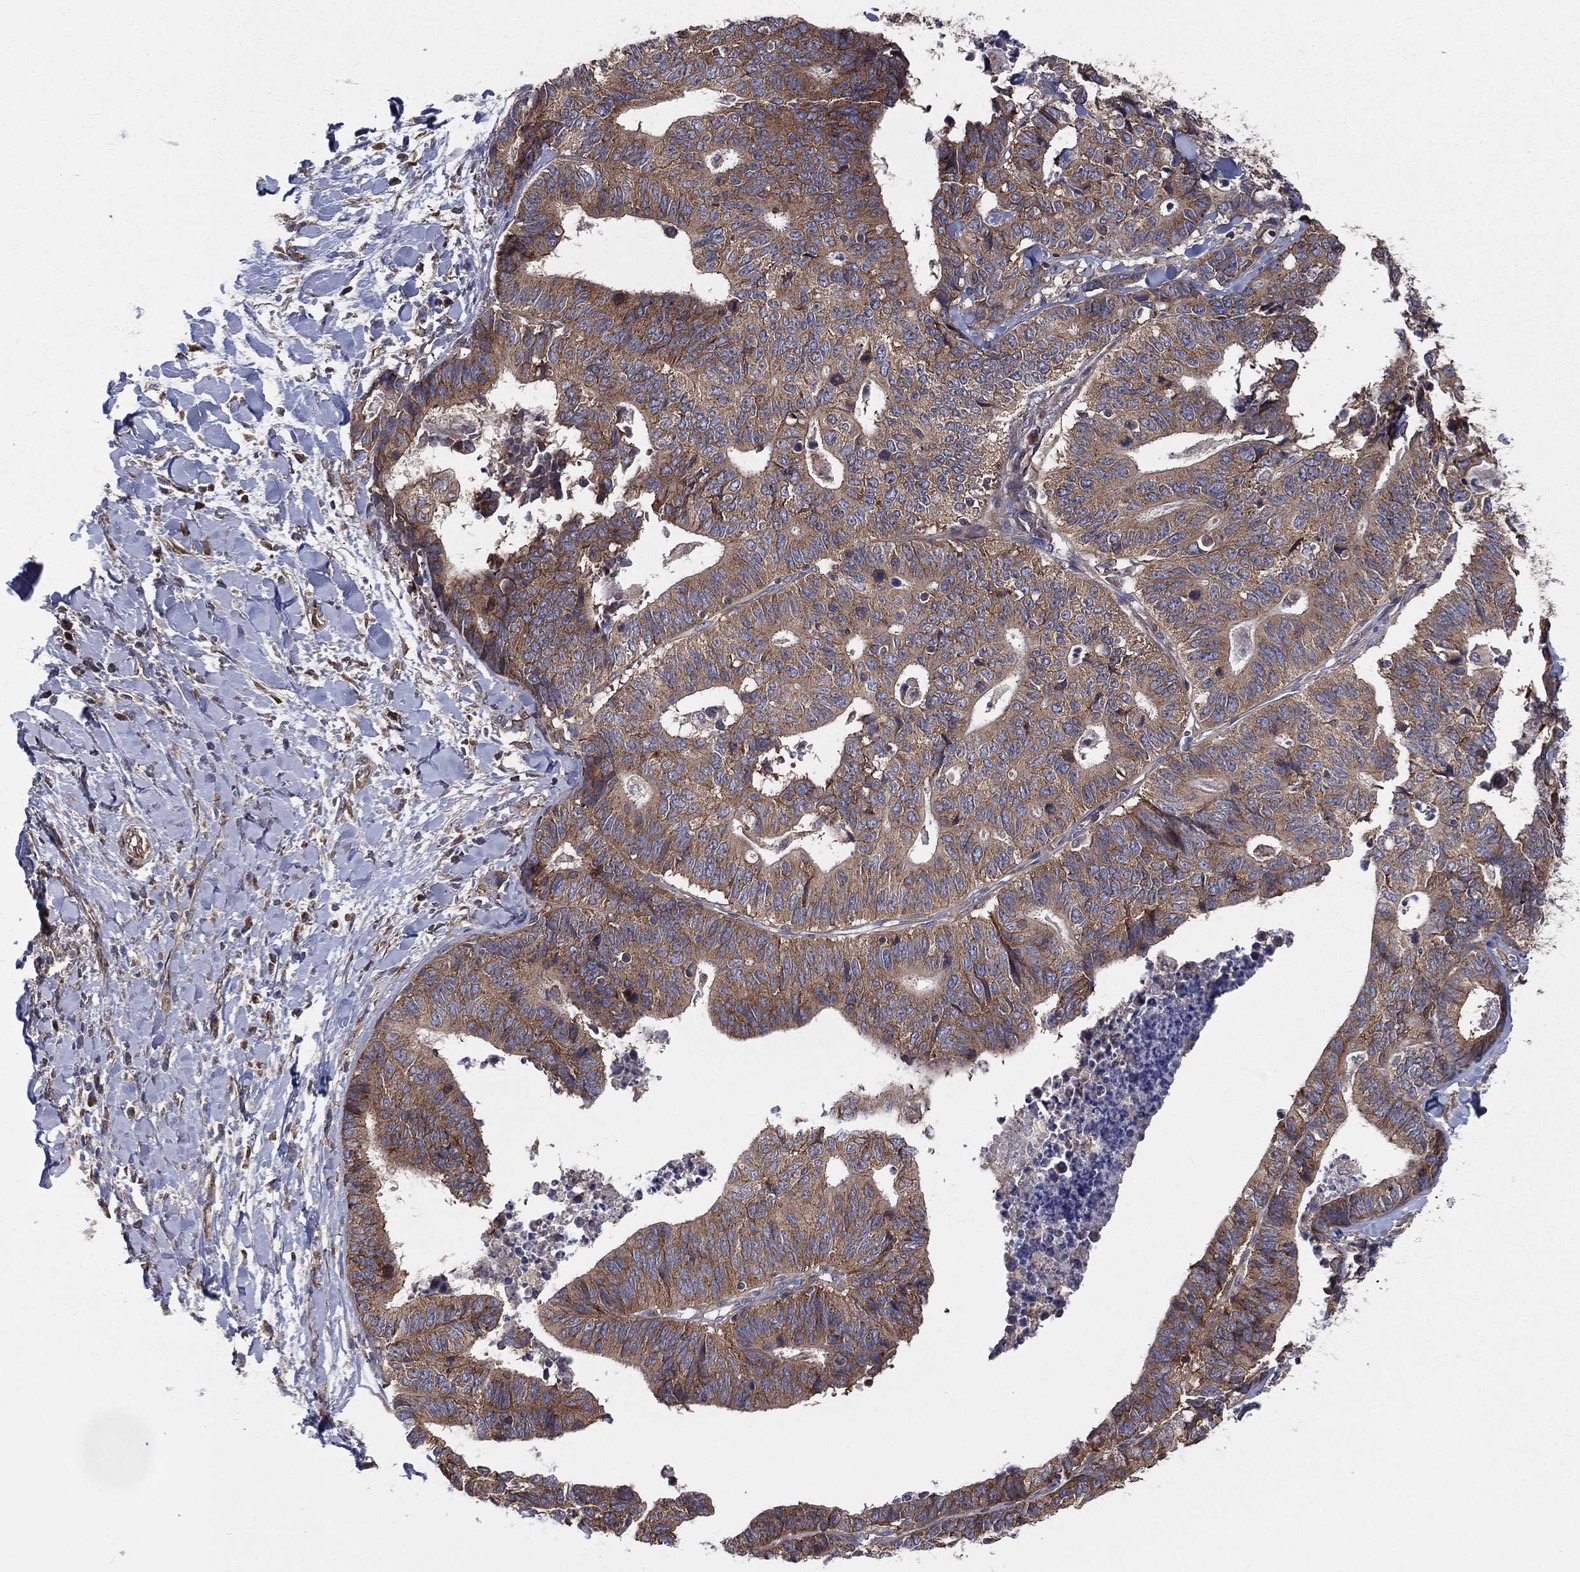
{"staining": {"intensity": "moderate", "quantity": ">75%", "location": "cytoplasmic/membranous"}, "tissue": "stomach cancer", "cell_type": "Tumor cells", "image_type": "cancer", "snomed": [{"axis": "morphology", "description": "Adenocarcinoma, NOS"}, {"axis": "topography", "description": "Stomach, upper"}], "caption": "Adenocarcinoma (stomach) stained with a protein marker reveals moderate staining in tumor cells.", "gene": "EIF2B5", "patient": {"sex": "female", "age": 67}}